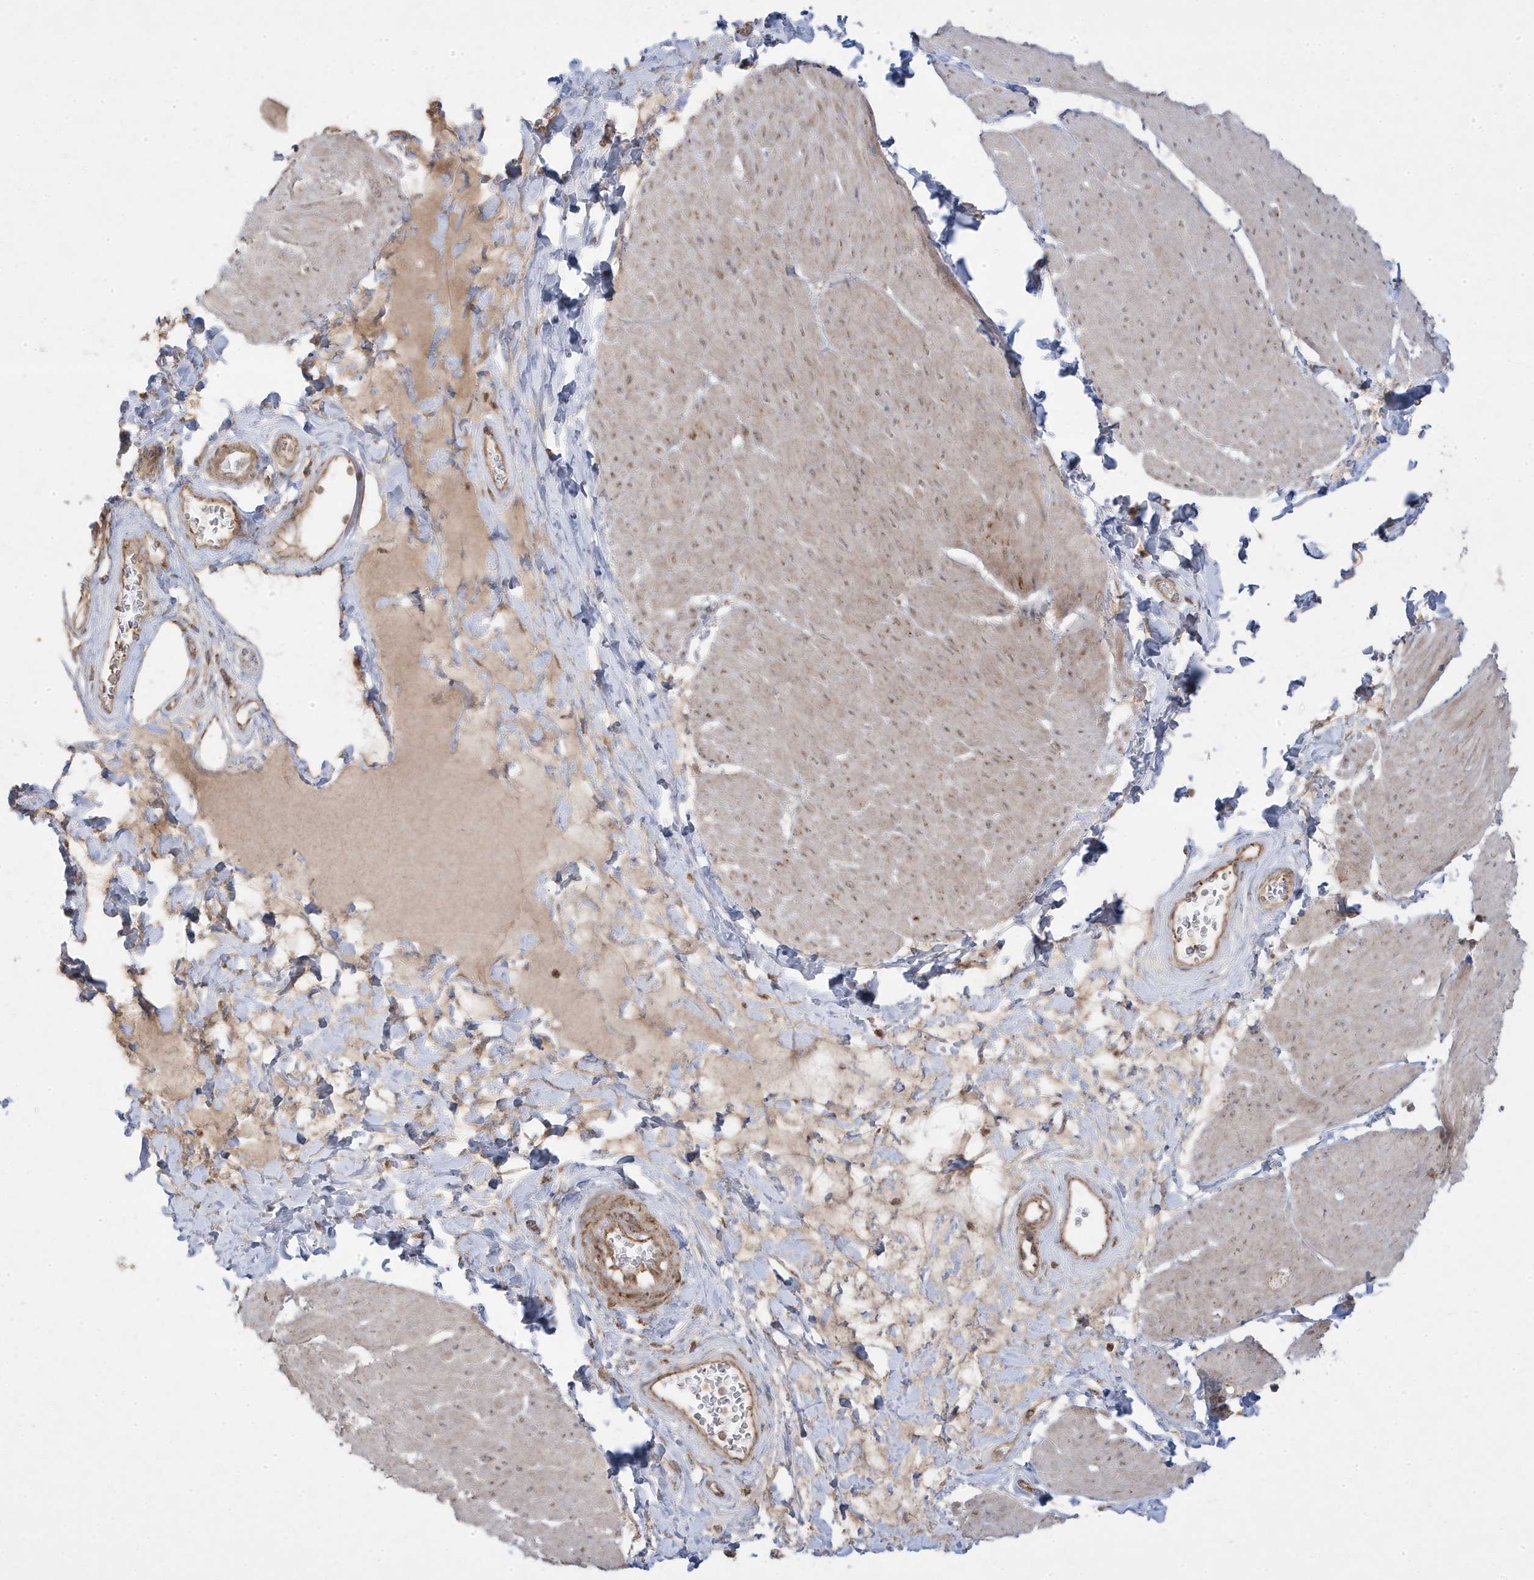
{"staining": {"intensity": "moderate", "quantity": "25%-75%", "location": "cytoplasmic/membranous"}, "tissue": "smooth muscle", "cell_type": "Smooth muscle cells", "image_type": "normal", "snomed": [{"axis": "morphology", "description": "Urothelial carcinoma, High grade"}, {"axis": "topography", "description": "Urinary bladder"}], "caption": "This histopathology image demonstrates unremarkable smooth muscle stained with immunohistochemistry (IHC) to label a protein in brown. The cytoplasmic/membranous of smooth muscle cells show moderate positivity for the protein. Nuclei are counter-stained blue.", "gene": "CLUAP1", "patient": {"sex": "male", "age": 46}}